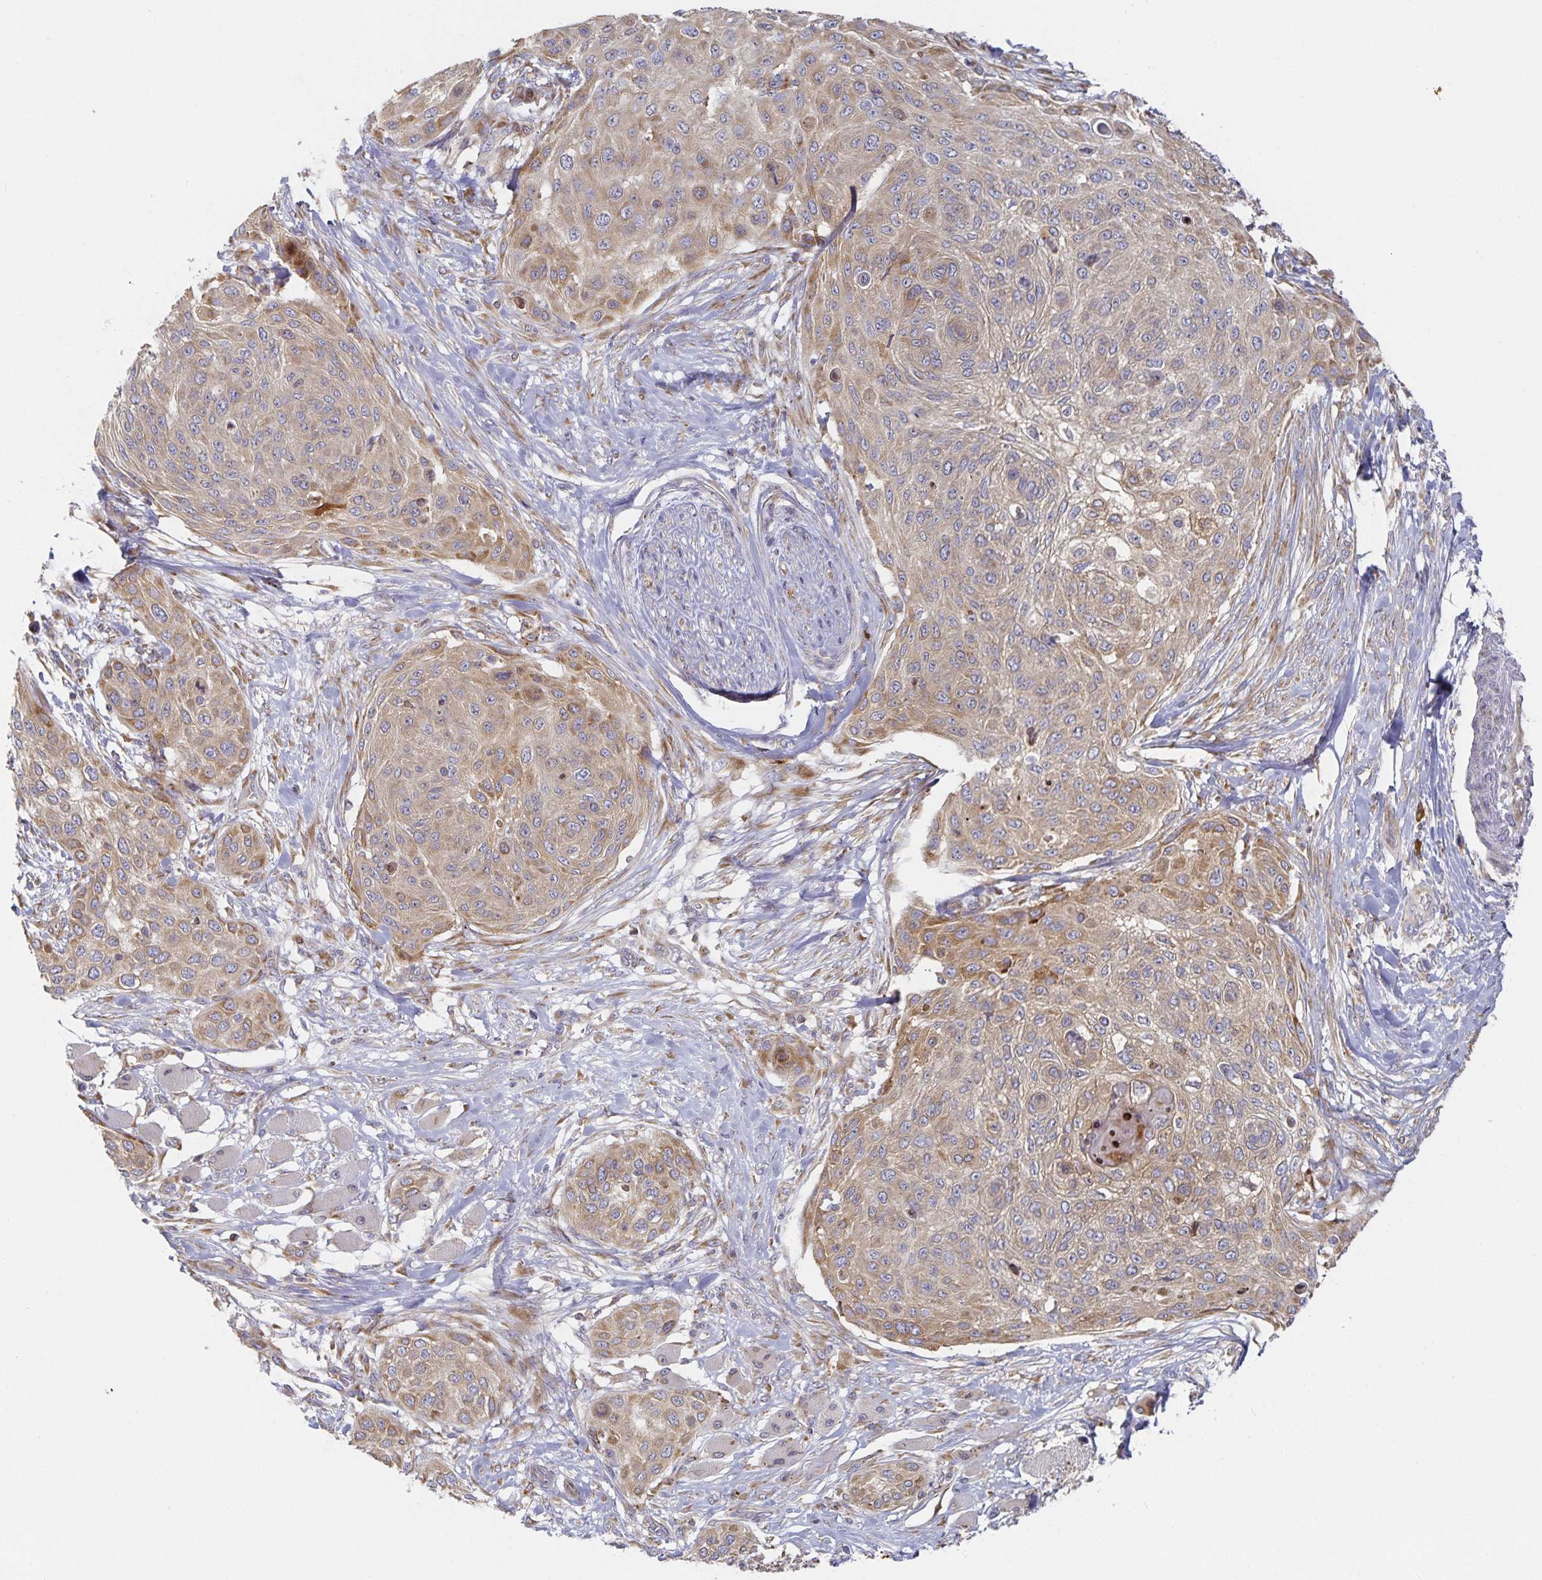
{"staining": {"intensity": "weak", "quantity": ">75%", "location": "cytoplasmic/membranous"}, "tissue": "skin cancer", "cell_type": "Tumor cells", "image_type": "cancer", "snomed": [{"axis": "morphology", "description": "Squamous cell carcinoma, NOS"}, {"axis": "topography", "description": "Skin"}], "caption": "Skin cancer stained for a protein reveals weak cytoplasmic/membranous positivity in tumor cells.", "gene": "NOMO1", "patient": {"sex": "female", "age": 87}}